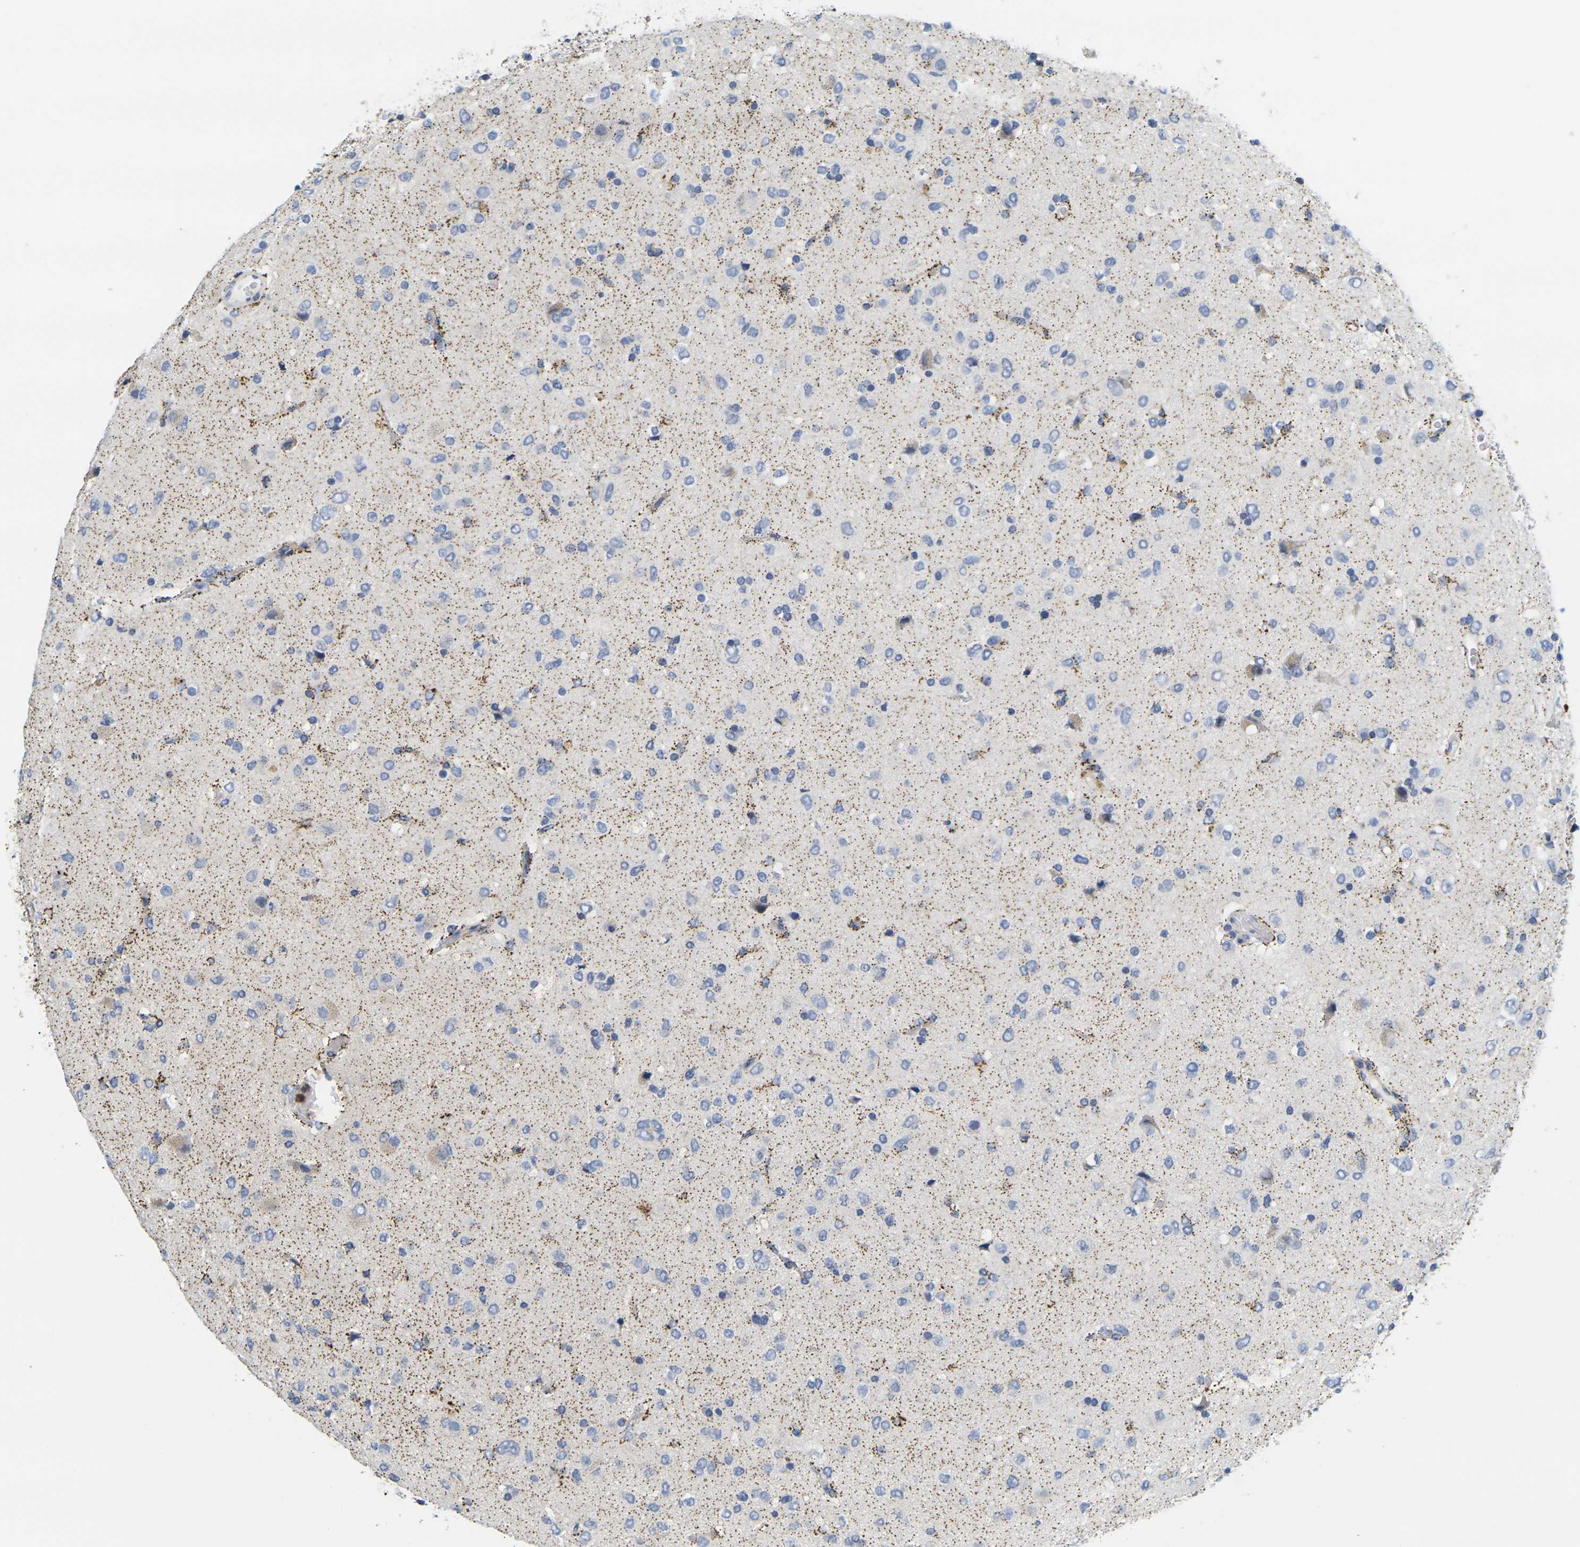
{"staining": {"intensity": "negative", "quantity": "none", "location": "none"}, "tissue": "glioma", "cell_type": "Tumor cells", "image_type": "cancer", "snomed": [{"axis": "morphology", "description": "Glioma, malignant, Low grade"}, {"axis": "topography", "description": "Brain"}], "caption": "Tumor cells show no significant protein expression in malignant glioma (low-grade).", "gene": "KLK5", "patient": {"sex": "male", "age": 77}}